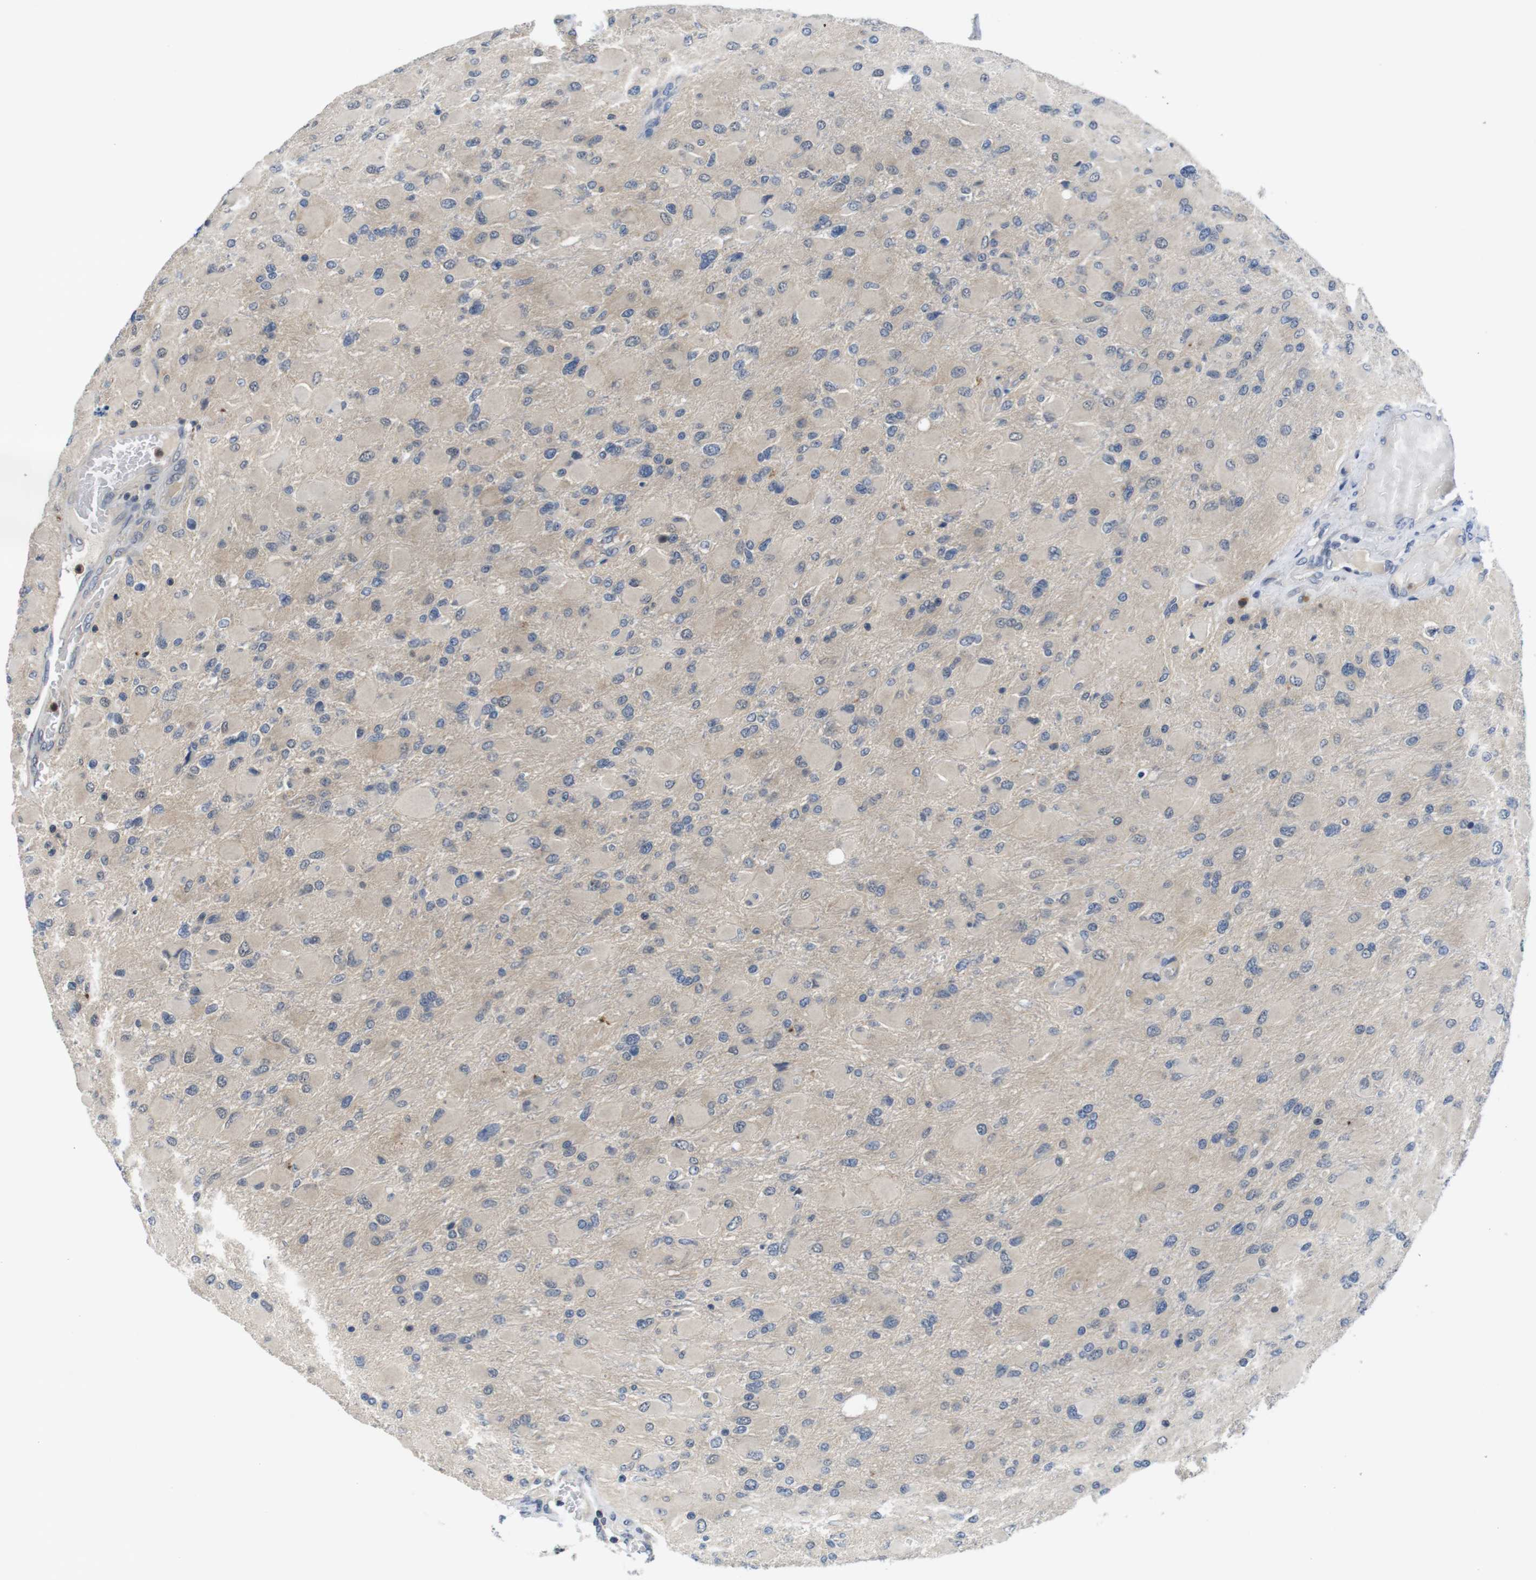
{"staining": {"intensity": "weak", "quantity": "<25%", "location": "cytoplasmic/membranous"}, "tissue": "glioma", "cell_type": "Tumor cells", "image_type": "cancer", "snomed": [{"axis": "morphology", "description": "Glioma, malignant, High grade"}, {"axis": "topography", "description": "Cerebral cortex"}], "caption": "Immunohistochemical staining of glioma shows no significant expression in tumor cells. (DAB (3,3'-diaminobenzidine) immunohistochemistry (IHC) visualized using brightfield microscopy, high magnification).", "gene": "FADD", "patient": {"sex": "female", "age": 36}}